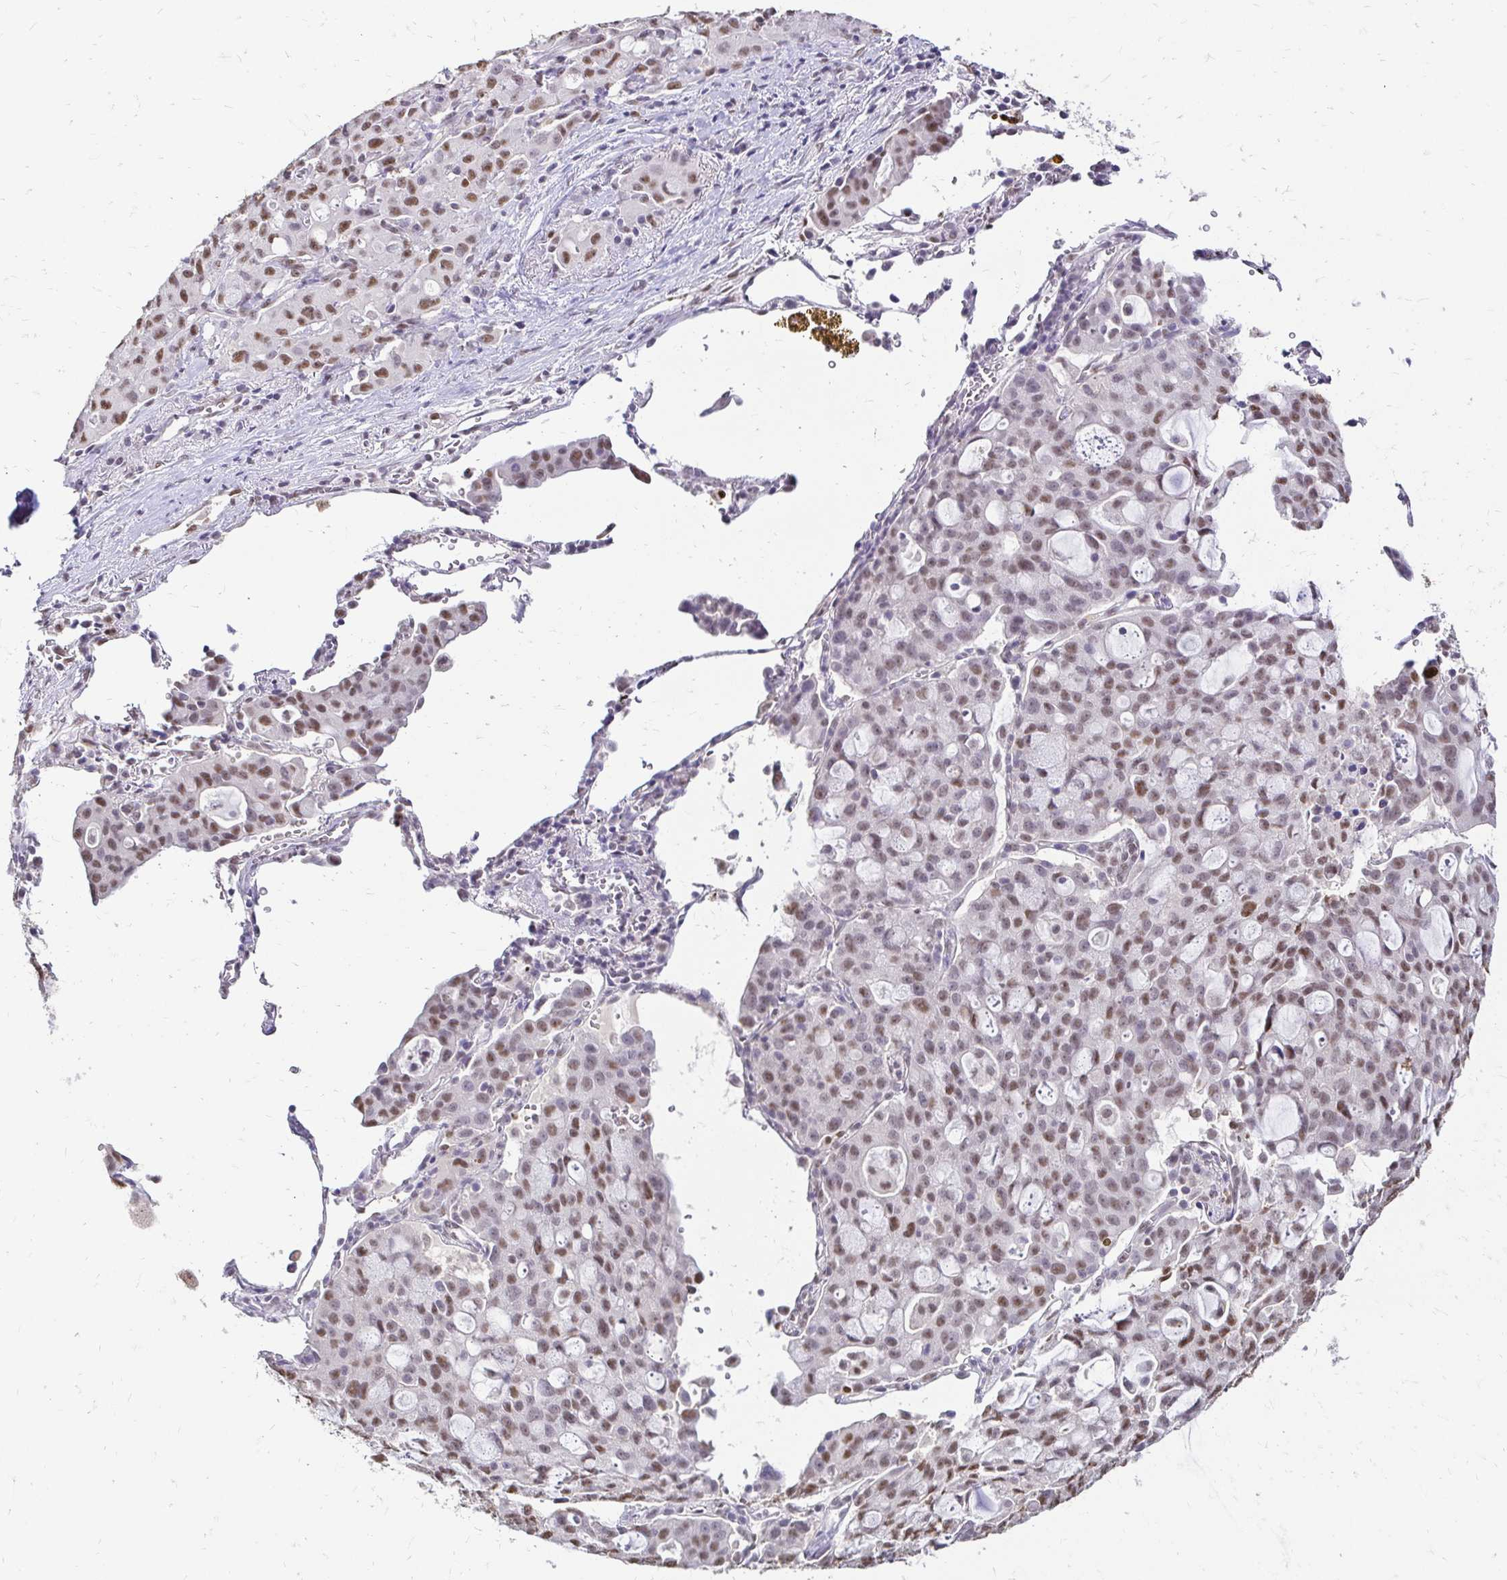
{"staining": {"intensity": "moderate", "quantity": ">75%", "location": "nuclear"}, "tissue": "lung cancer", "cell_type": "Tumor cells", "image_type": "cancer", "snomed": [{"axis": "morphology", "description": "Adenocarcinoma, NOS"}, {"axis": "topography", "description": "Lung"}], "caption": "Moderate nuclear expression is present in approximately >75% of tumor cells in lung cancer.", "gene": "RIMS4", "patient": {"sex": "female", "age": 44}}